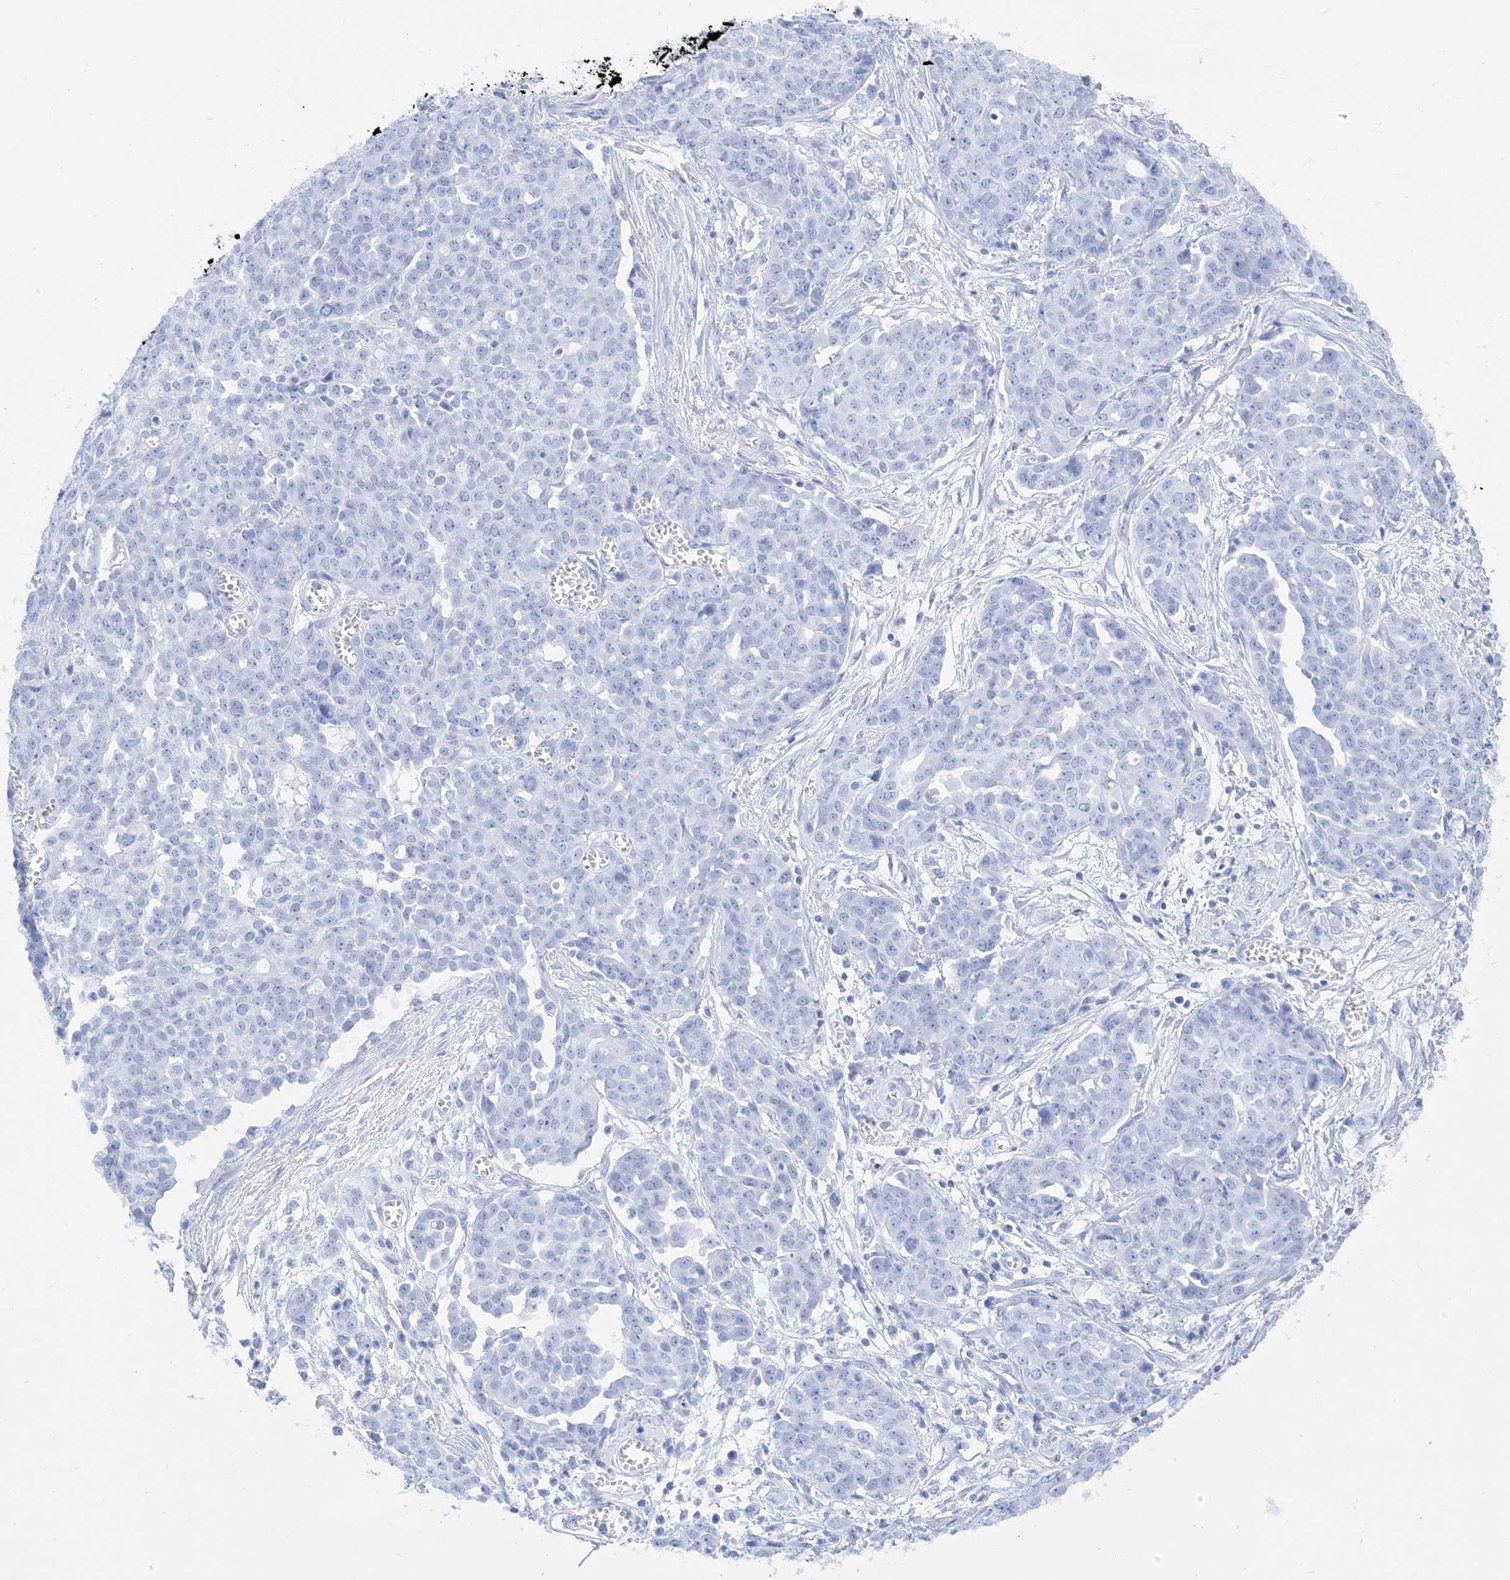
{"staining": {"intensity": "negative", "quantity": "none", "location": "none"}, "tissue": "ovarian cancer", "cell_type": "Tumor cells", "image_type": "cancer", "snomed": [{"axis": "morphology", "description": "Cystadenocarcinoma, serous, NOS"}, {"axis": "topography", "description": "Soft tissue"}, {"axis": "topography", "description": "Ovary"}], "caption": "Tumor cells are negative for protein expression in human ovarian cancer (serous cystadenocarcinoma).", "gene": "MUC17", "patient": {"sex": "female", "age": 57}}